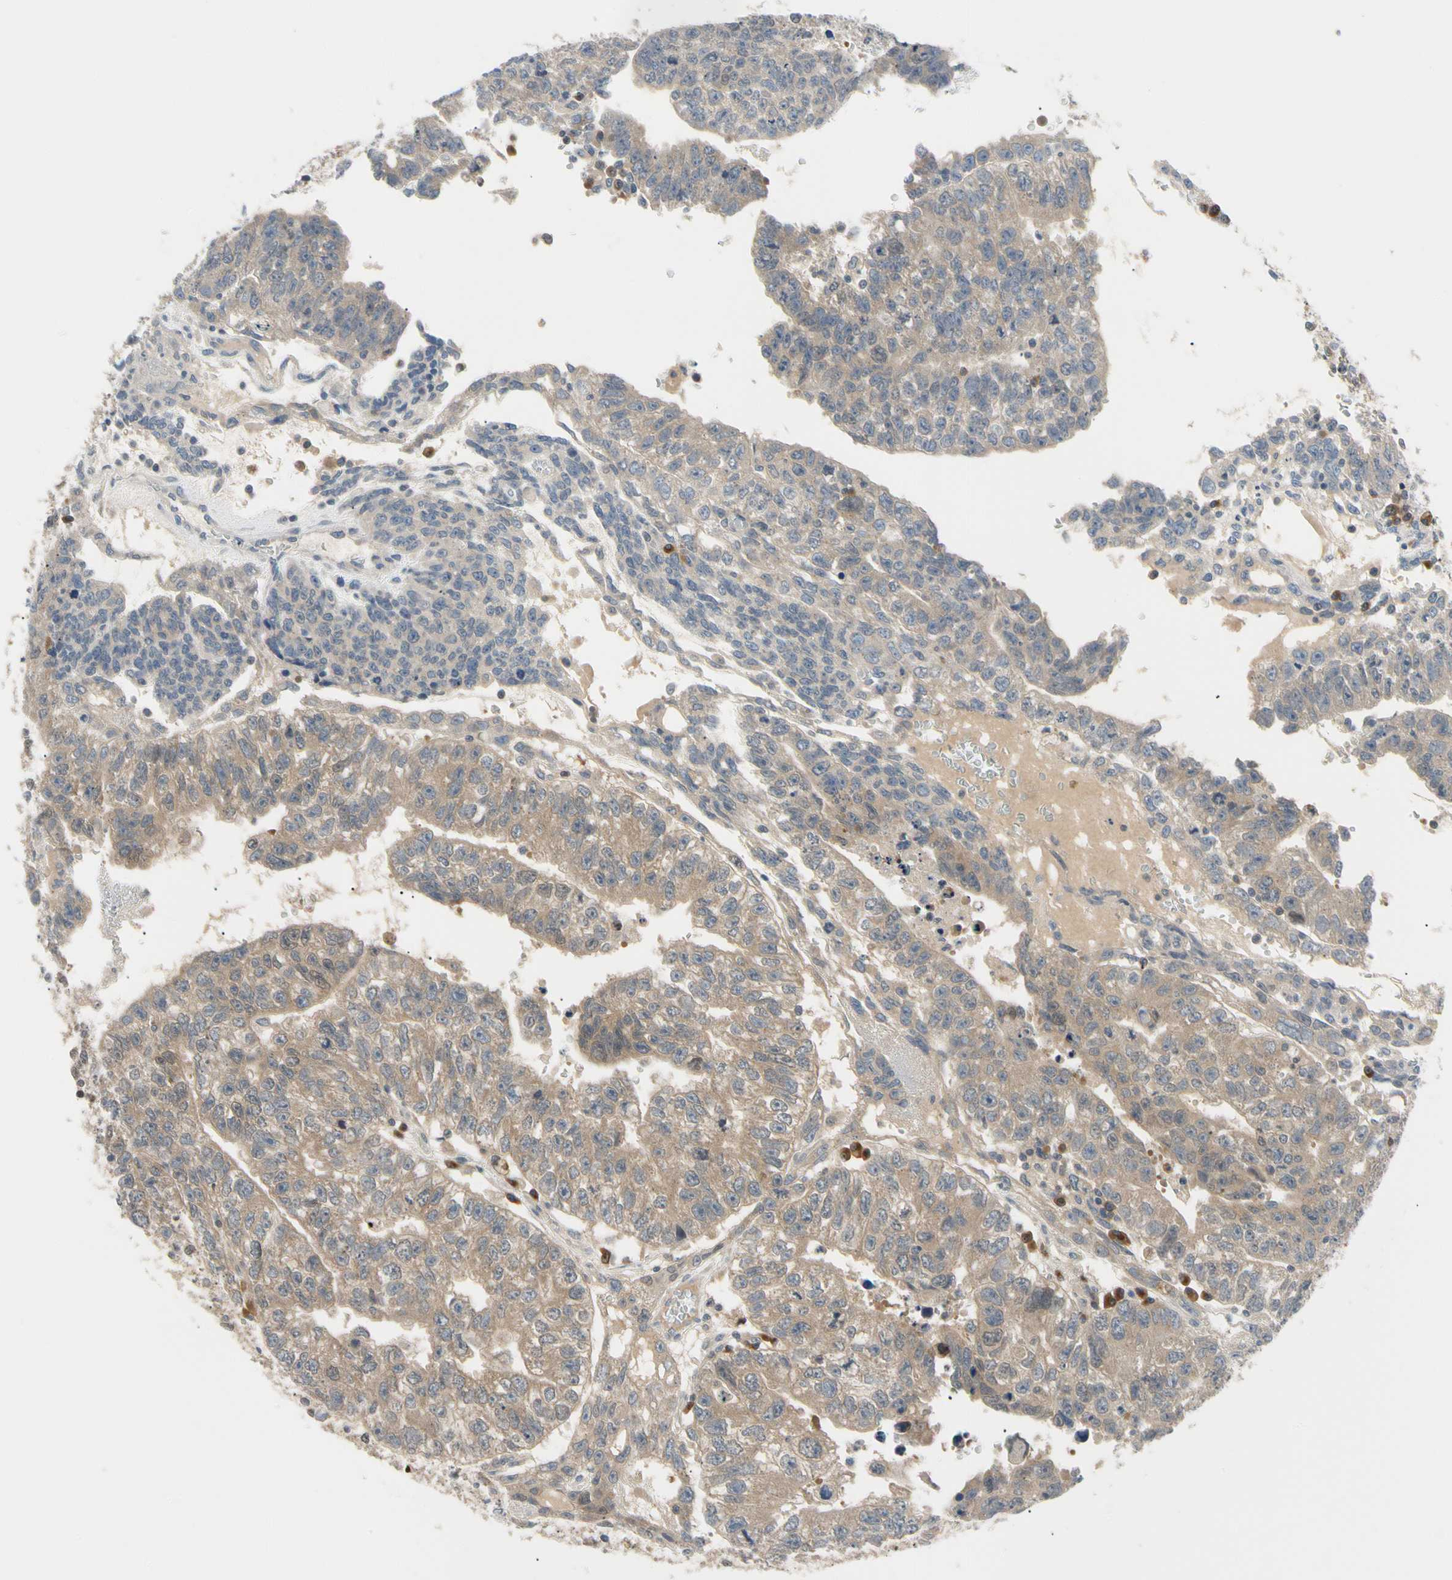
{"staining": {"intensity": "moderate", "quantity": ">75%", "location": "cytoplasmic/membranous"}, "tissue": "testis cancer", "cell_type": "Tumor cells", "image_type": "cancer", "snomed": [{"axis": "morphology", "description": "Seminoma, NOS"}, {"axis": "morphology", "description": "Carcinoma, Embryonal, NOS"}, {"axis": "topography", "description": "Testis"}], "caption": "This photomicrograph reveals testis cancer (embryonal carcinoma) stained with immunohistochemistry (IHC) to label a protein in brown. The cytoplasmic/membranous of tumor cells show moderate positivity for the protein. Nuclei are counter-stained blue.", "gene": "SEC23B", "patient": {"sex": "male", "age": 52}}